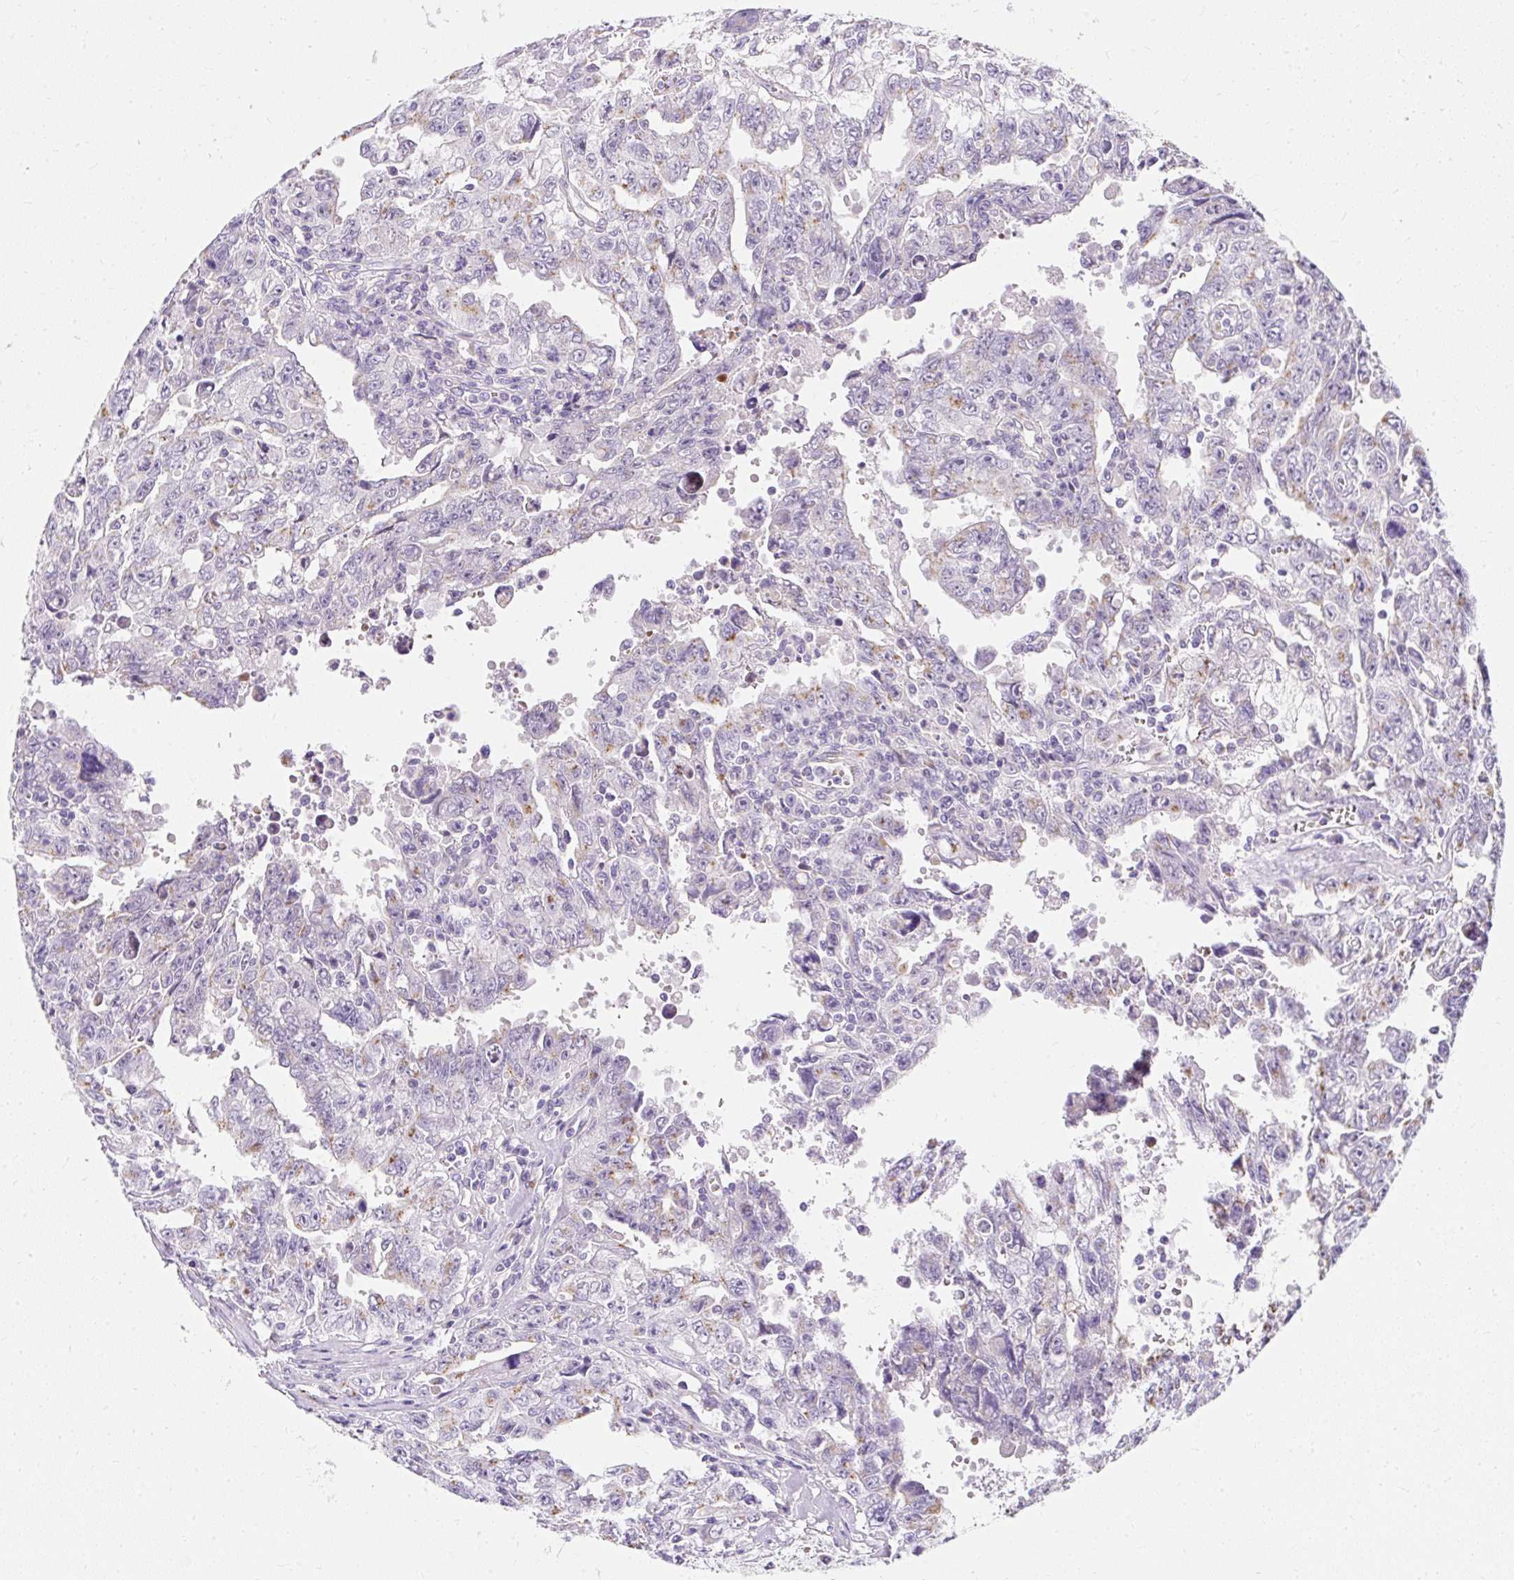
{"staining": {"intensity": "moderate", "quantity": "25%-75%", "location": "cytoplasmic/membranous"}, "tissue": "testis cancer", "cell_type": "Tumor cells", "image_type": "cancer", "snomed": [{"axis": "morphology", "description": "Carcinoma, Embryonal, NOS"}, {"axis": "topography", "description": "Testis"}], "caption": "Embryonal carcinoma (testis) stained for a protein demonstrates moderate cytoplasmic/membranous positivity in tumor cells.", "gene": "DTX4", "patient": {"sex": "male", "age": 24}}